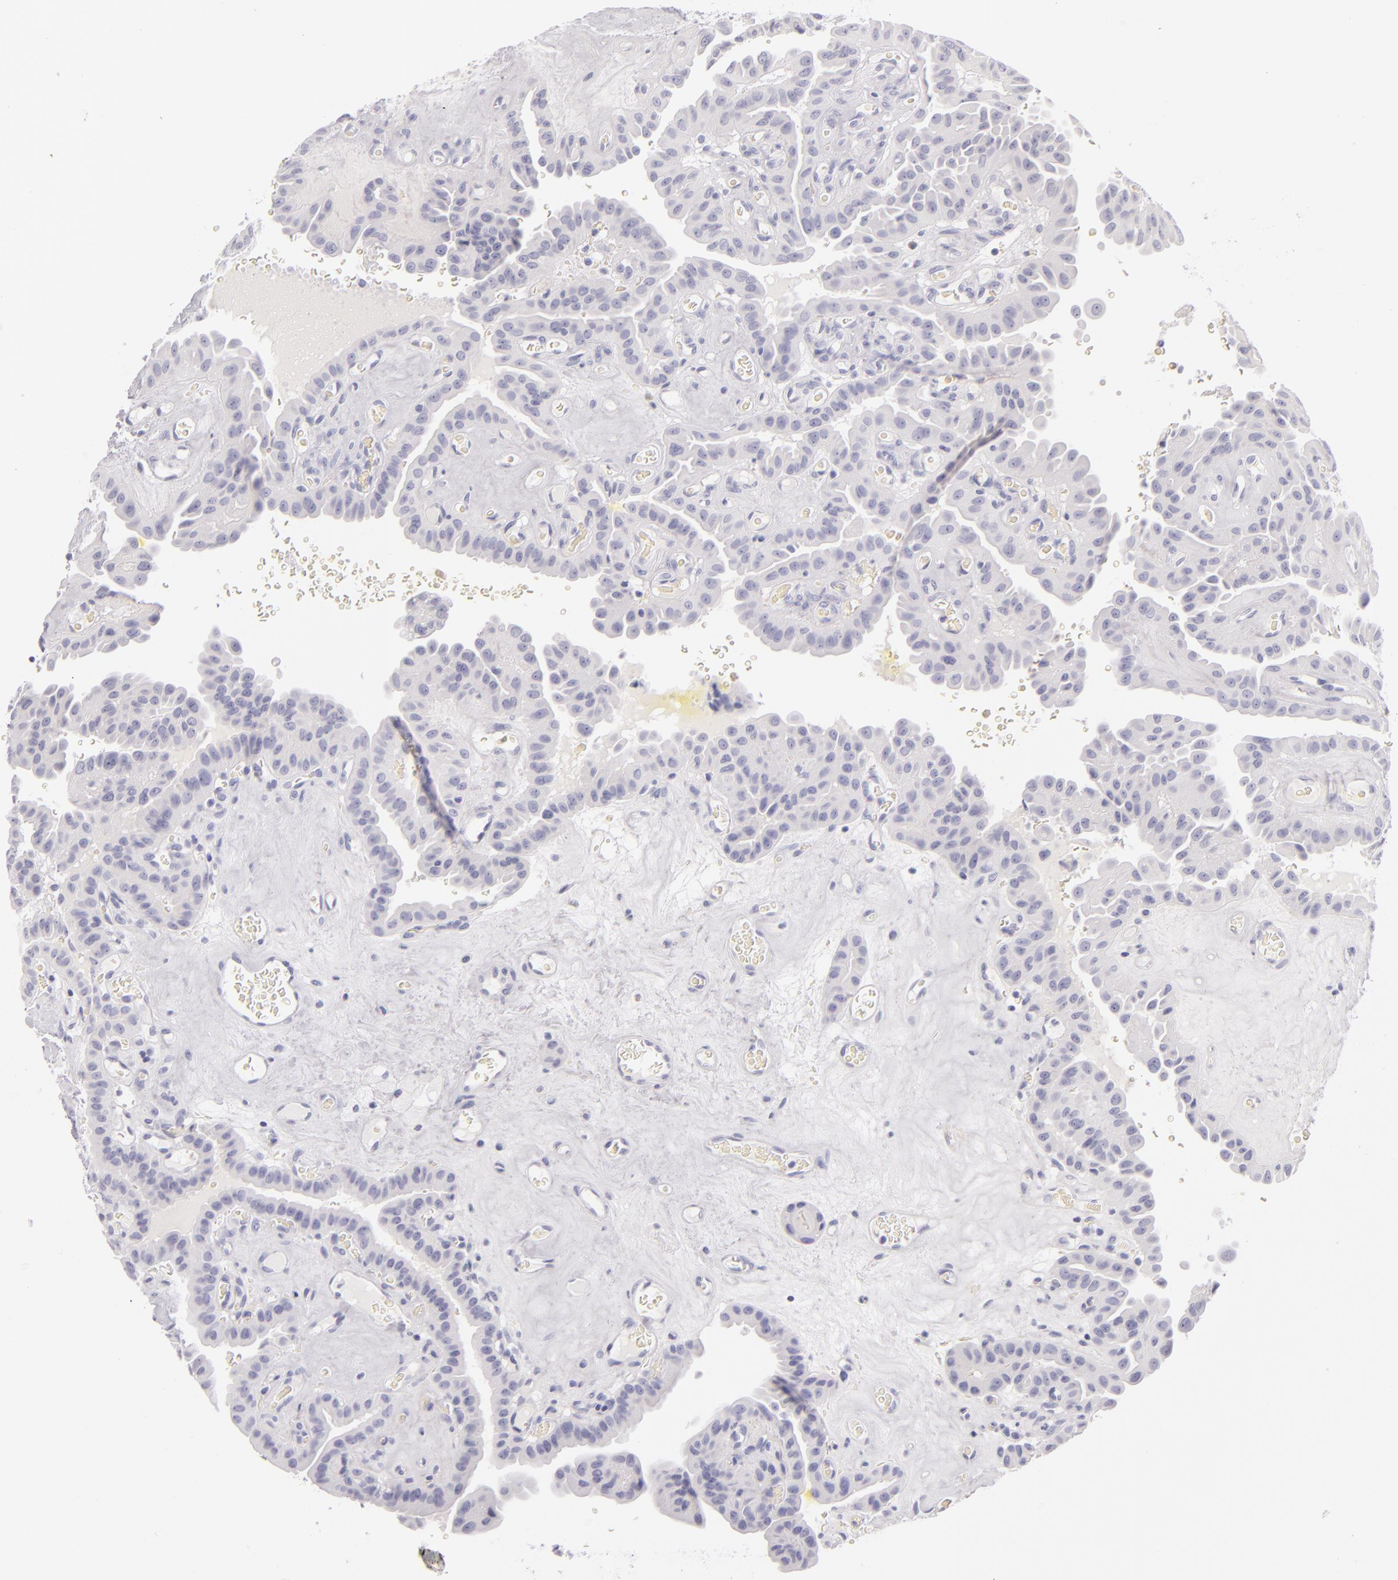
{"staining": {"intensity": "negative", "quantity": "none", "location": "none"}, "tissue": "thyroid cancer", "cell_type": "Tumor cells", "image_type": "cancer", "snomed": [{"axis": "morphology", "description": "Papillary adenocarcinoma, NOS"}, {"axis": "topography", "description": "Thyroid gland"}], "caption": "High magnification brightfield microscopy of papillary adenocarcinoma (thyroid) stained with DAB (3,3'-diaminobenzidine) (brown) and counterstained with hematoxylin (blue): tumor cells show no significant expression.", "gene": "FABP1", "patient": {"sex": "male", "age": 87}}